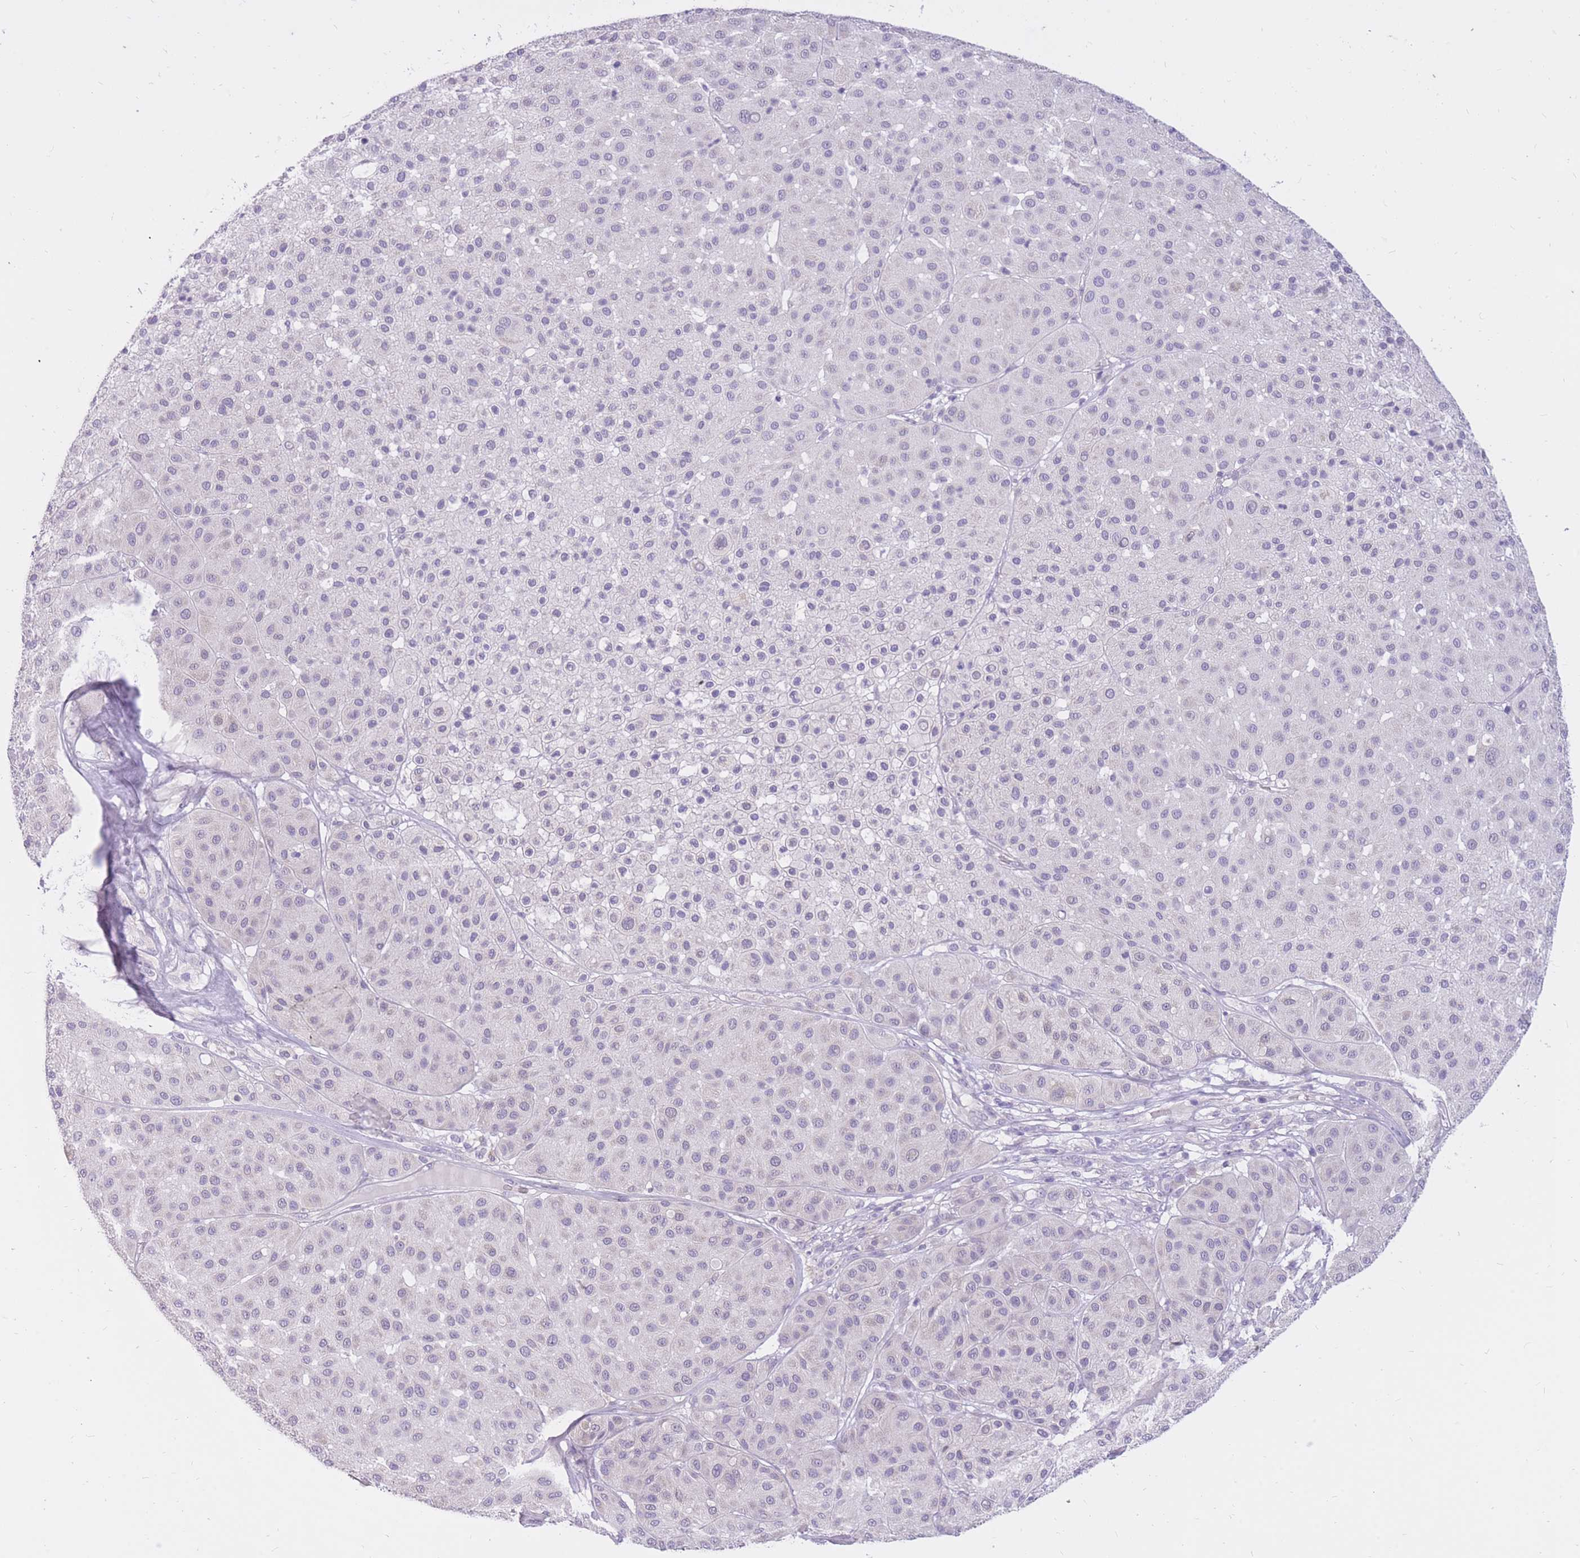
{"staining": {"intensity": "negative", "quantity": "none", "location": "none"}, "tissue": "melanoma", "cell_type": "Tumor cells", "image_type": "cancer", "snomed": [{"axis": "morphology", "description": "Malignant melanoma, Metastatic site"}, {"axis": "topography", "description": "Smooth muscle"}], "caption": "Melanoma stained for a protein using IHC reveals no staining tumor cells.", "gene": "RNF170", "patient": {"sex": "male", "age": 41}}